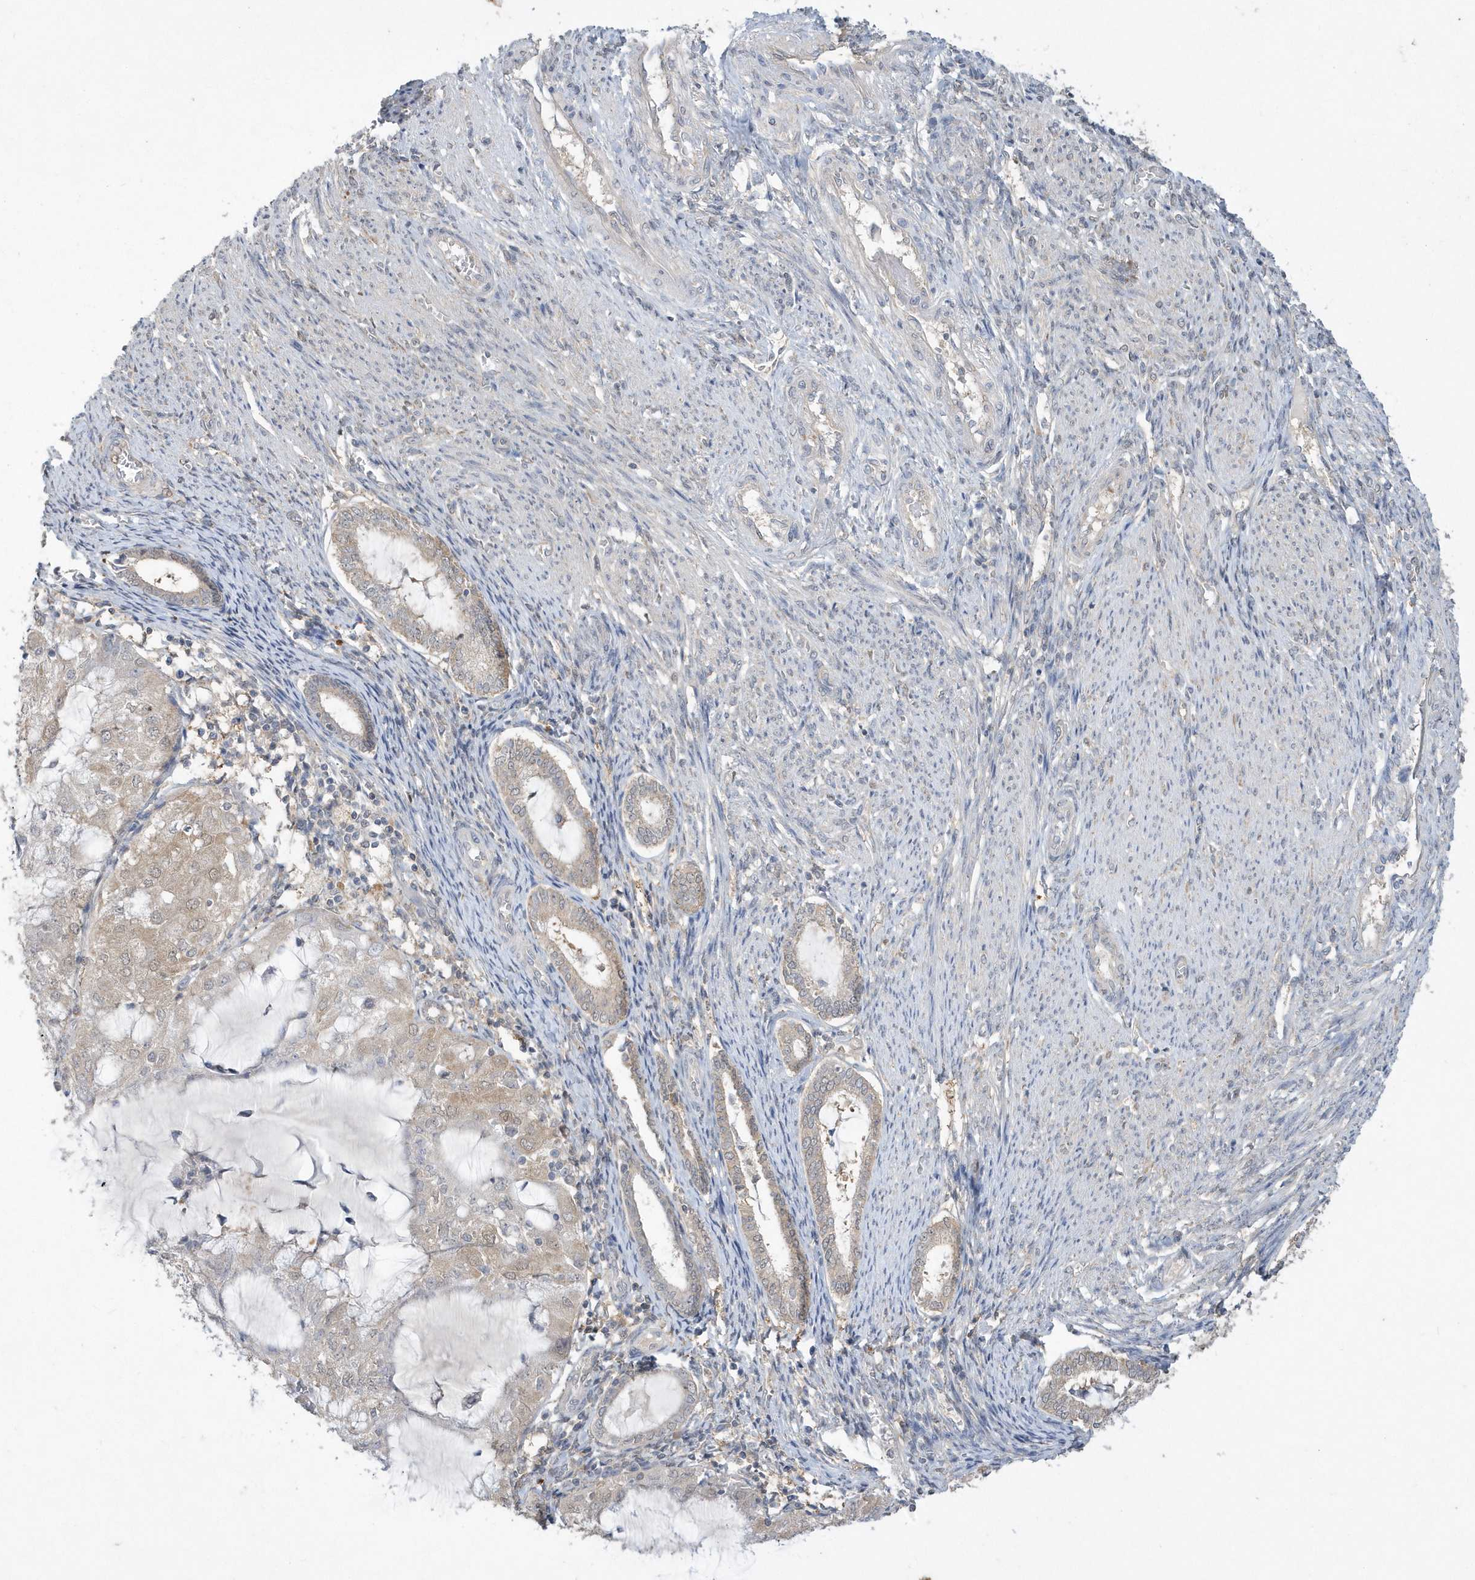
{"staining": {"intensity": "weak", "quantity": "25%-75%", "location": "cytoplasmic/membranous"}, "tissue": "endometrial cancer", "cell_type": "Tumor cells", "image_type": "cancer", "snomed": [{"axis": "morphology", "description": "Adenocarcinoma, NOS"}, {"axis": "topography", "description": "Endometrium"}], "caption": "Human endometrial cancer (adenocarcinoma) stained with a brown dye exhibits weak cytoplasmic/membranous positive expression in approximately 25%-75% of tumor cells.", "gene": "AKR7A2", "patient": {"sex": "female", "age": 81}}